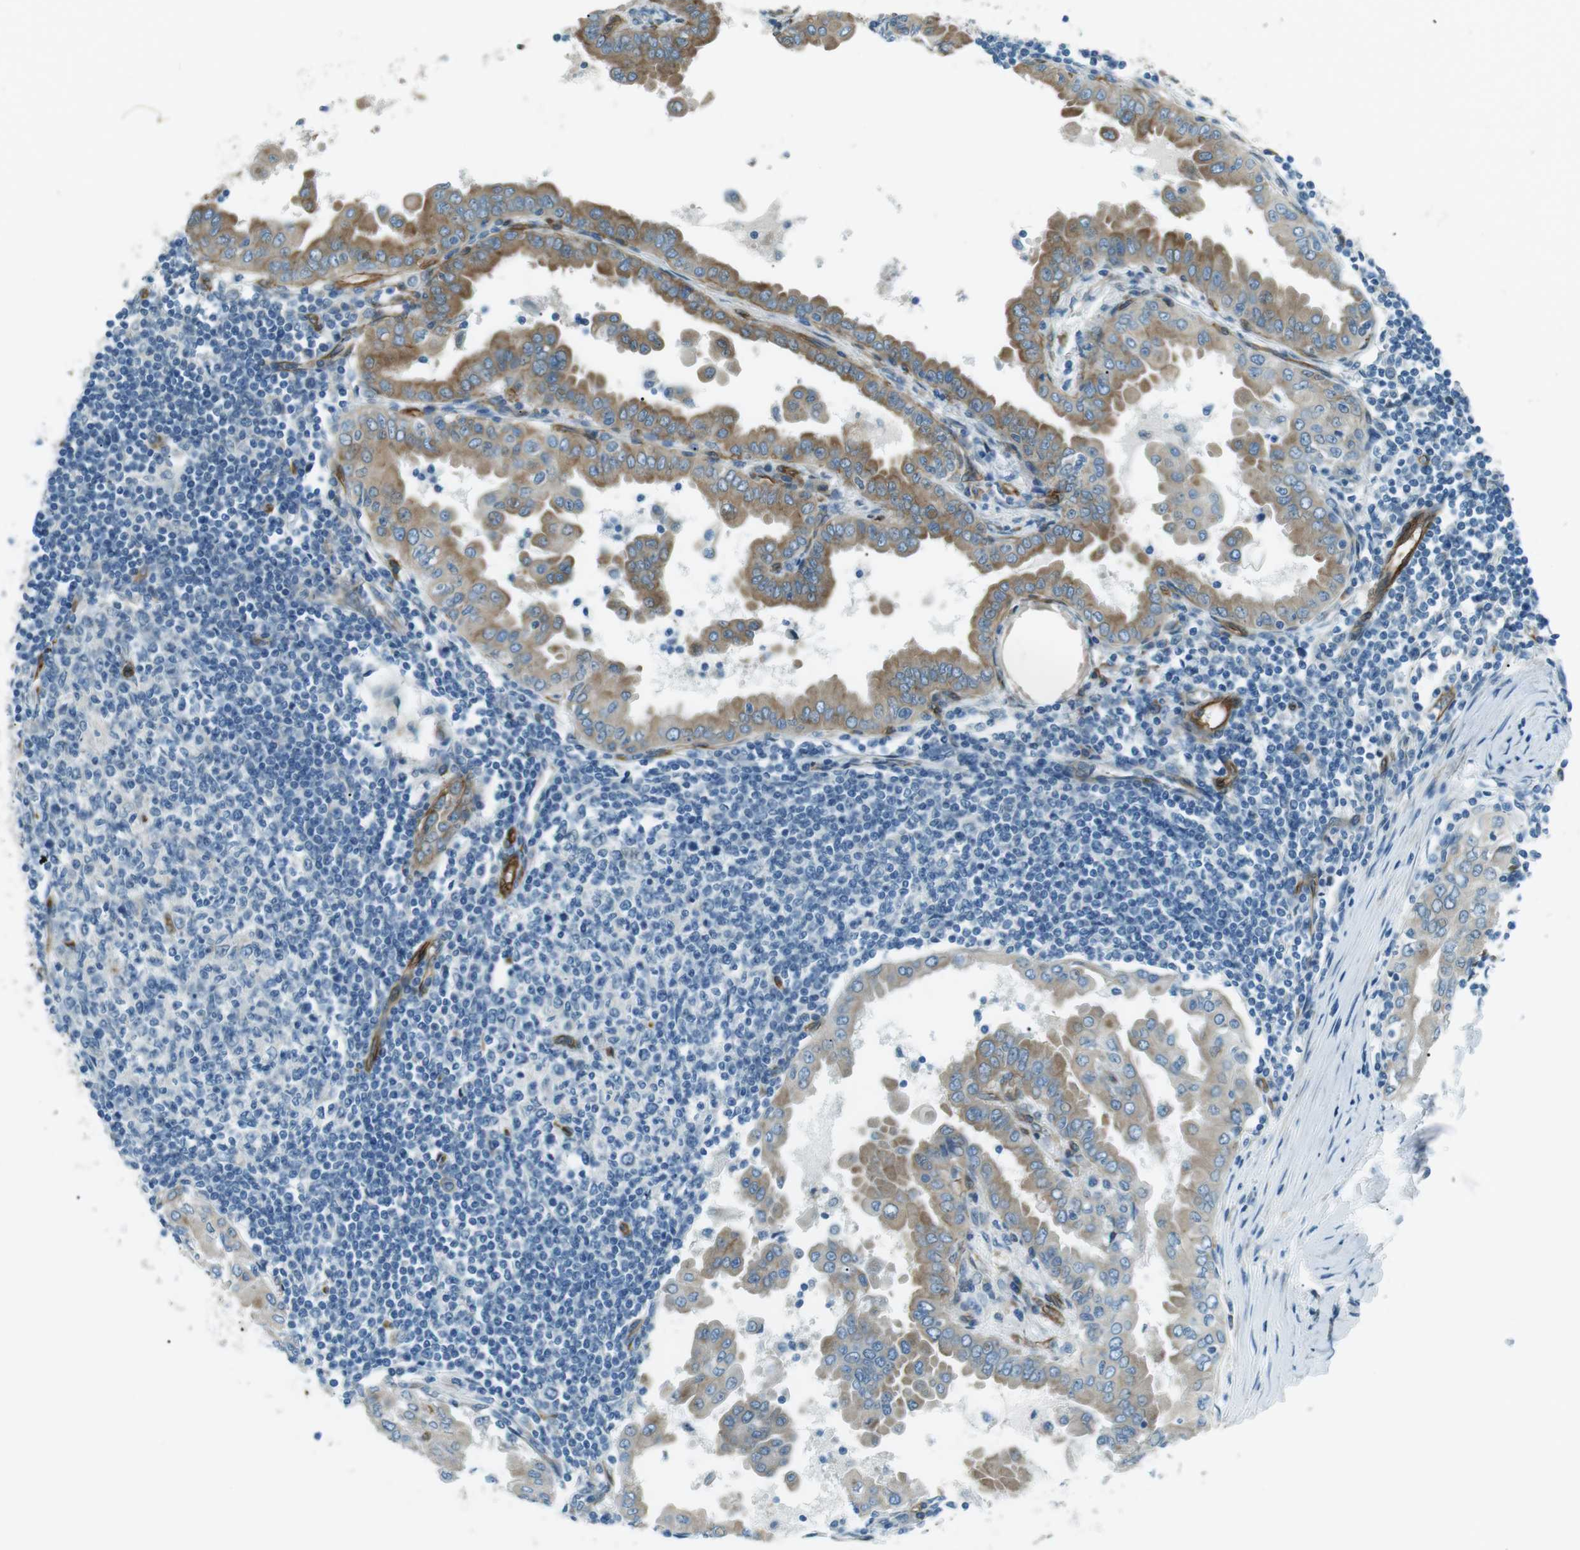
{"staining": {"intensity": "moderate", "quantity": "25%-75%", "location": "cytoplasmic/membranous"}, "tissue": "thyroid cancer", "cell_type": "Tumor cells", "image_type": "cancer", "snomed": [{"axis": "morphology", "description": "Papillary adenocarcinoma, NOS"}, {"axis": "topography", "description": "Thyroid gland"}], "caption": "The micrograph exhibits immunohistochemical staining of papillary adenocarcinoma (thyroid). There is moderate cytoplasmic/membranous positivity is appreciated in about 25%-75% of tumor cells. (brown staining indicates protein expression, while blue staining denotes nuclei).", "gene": "ODR4", "patient": {"sex": "male", "age": 33}}